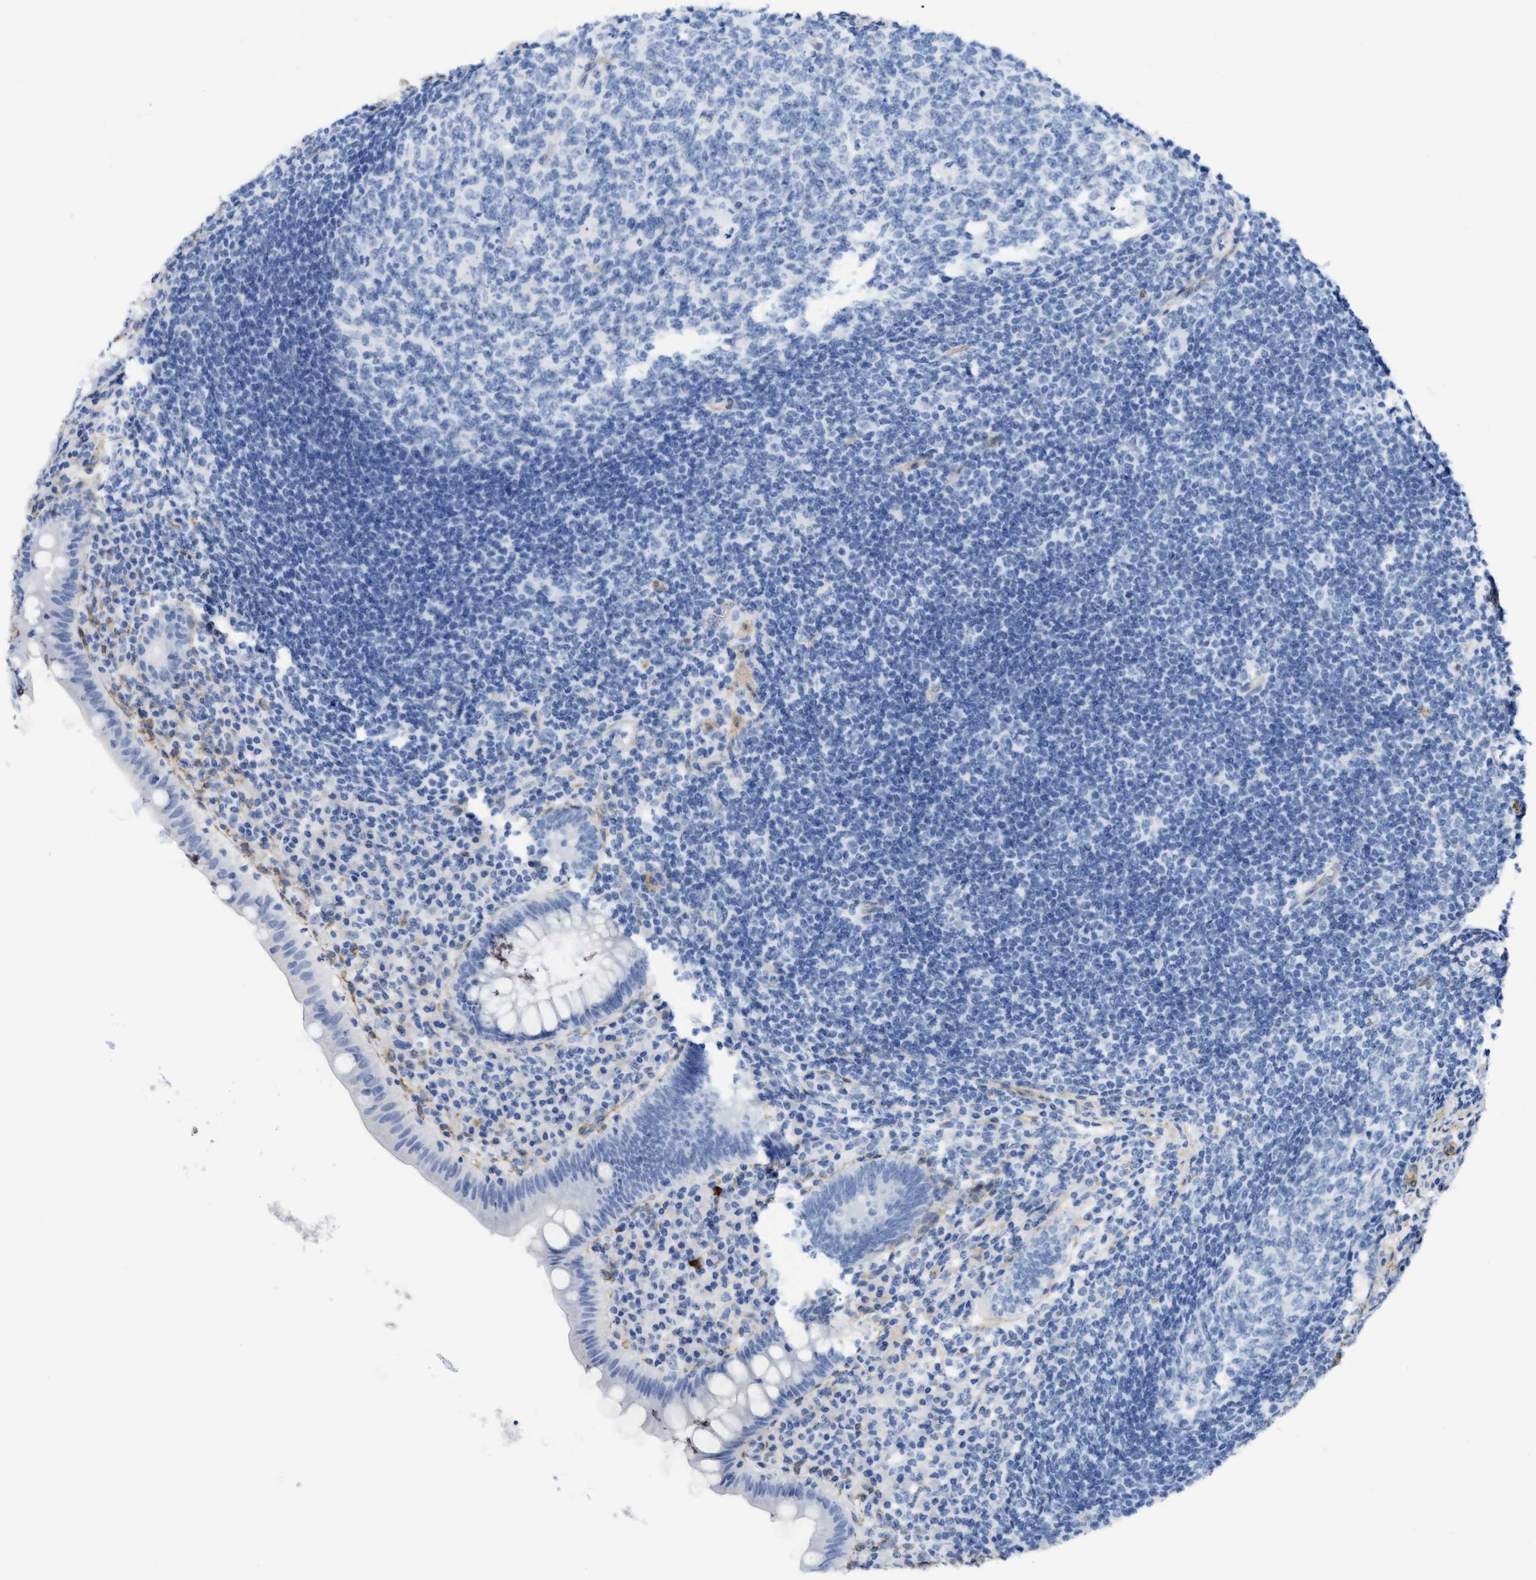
{"staining": {"intensity": "negative", "quantity": "none", "location": "none"}, "tissue": "appendix", "cell_type": "Glandular cells", "image_type": "normal", "snomed": [{"axis": "morphology", "description": "Normal tissue, NOS"}, {"axis": "topography", "description": "Appendix"}], "caption": "This is a image of immunohistochemistry (IHC) staining of unremarkable appendix, which shows no staining in glandular cells.", "gene": "TUB", "patient": {"sex": "male", "age": 56}}